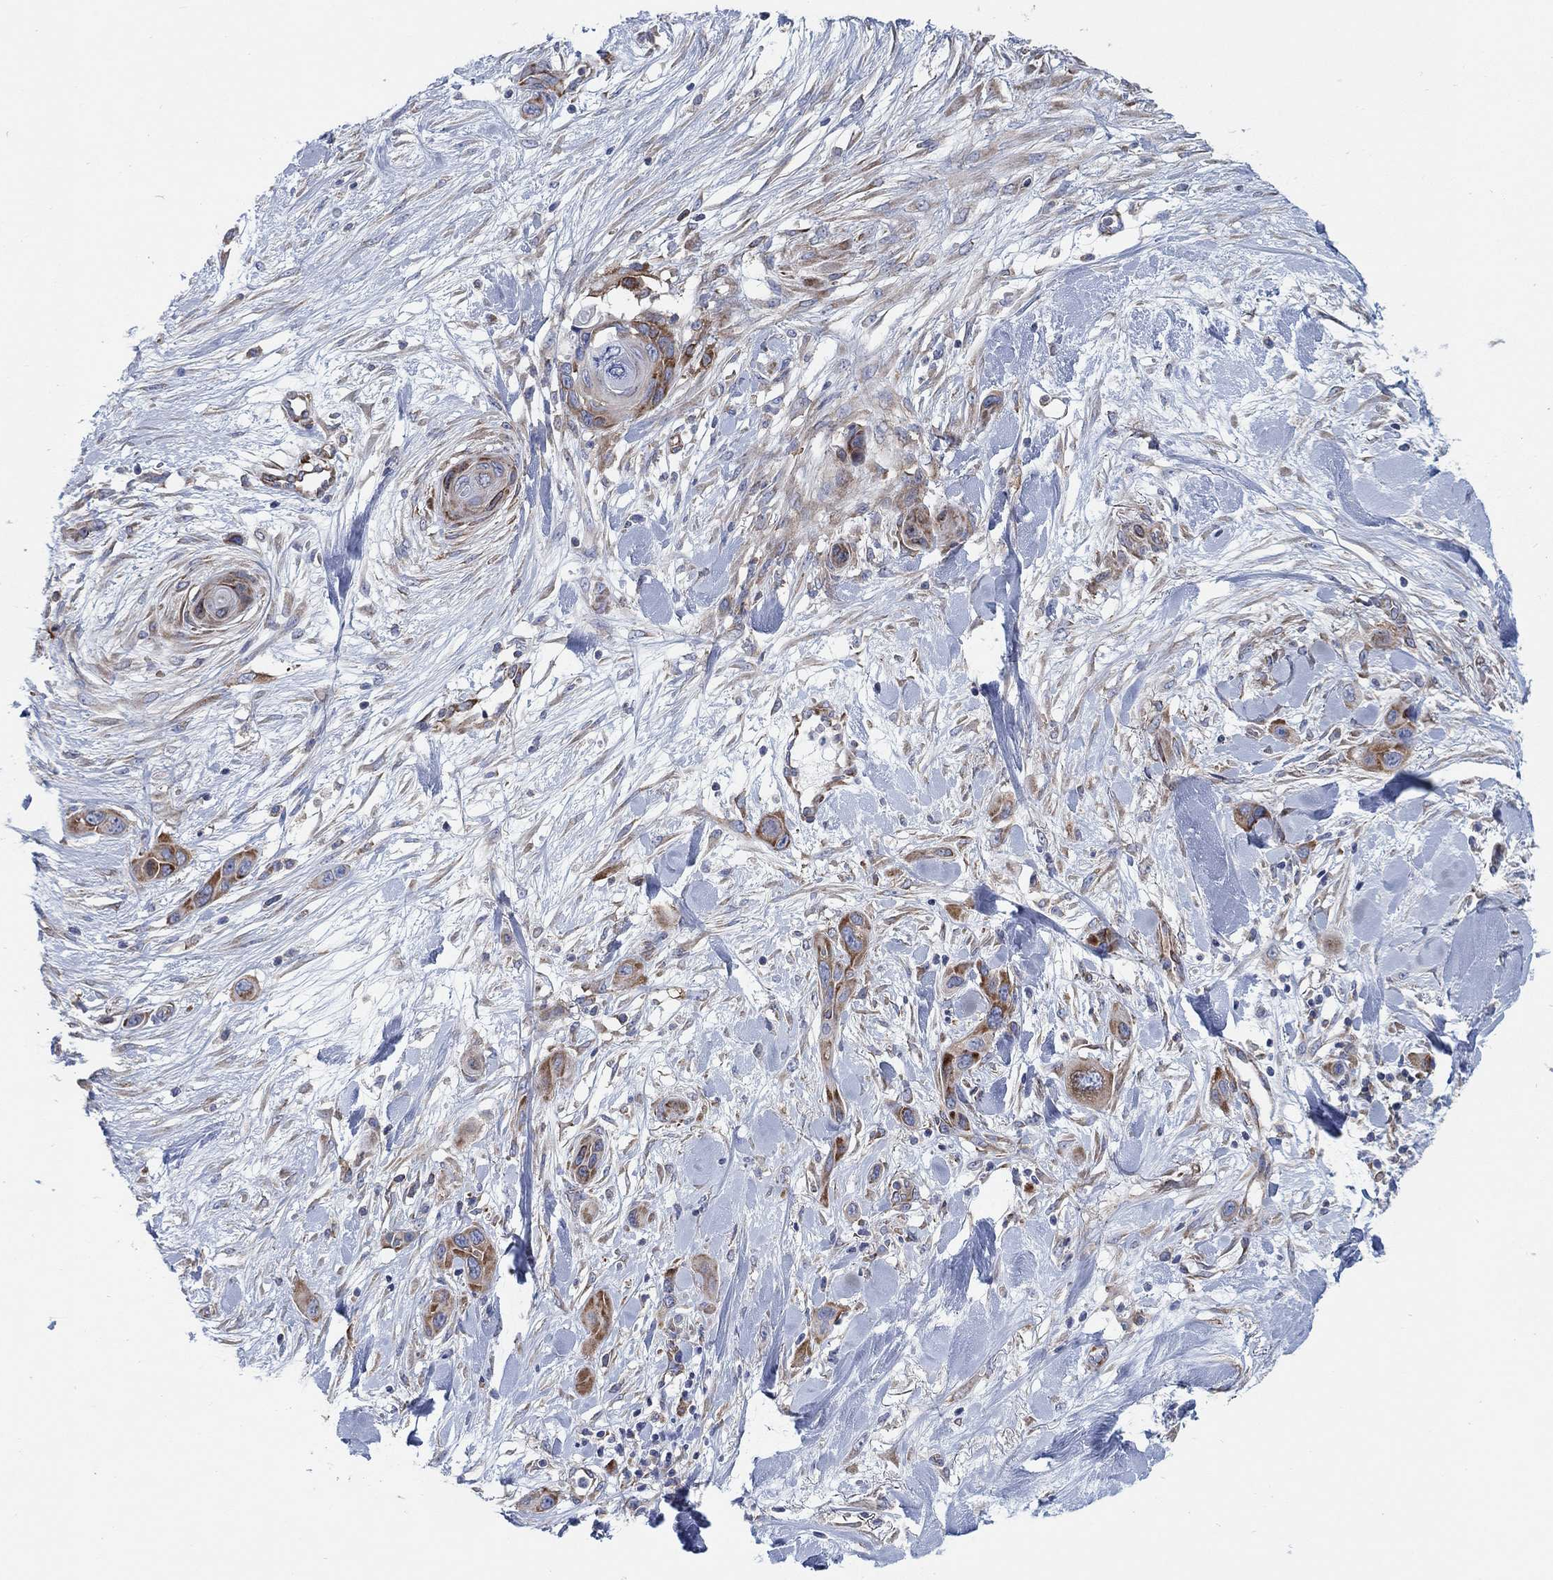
{"staining": {"intensity": "strong", "quantity": "25%-75%", "location": "cytoplasmic/membranous"}, "tissue": "skin cancer", "cell_type": "Tumor cells", "image_type": "cancer", "snomed": [{"axis": "morphology", "description": "Squamous cell carcinoma, NOS"}, {"axis": "topography", "description": "Skin"}], "caption": "Tumor cells demonstrate high levels of strong cytoplasmic/membranous positivity in approximately 25%-75% of cells in squamous cell carcinoma (skin).", "gene": "TMEM59", "patient": {"sex": "male", "age": 79}}